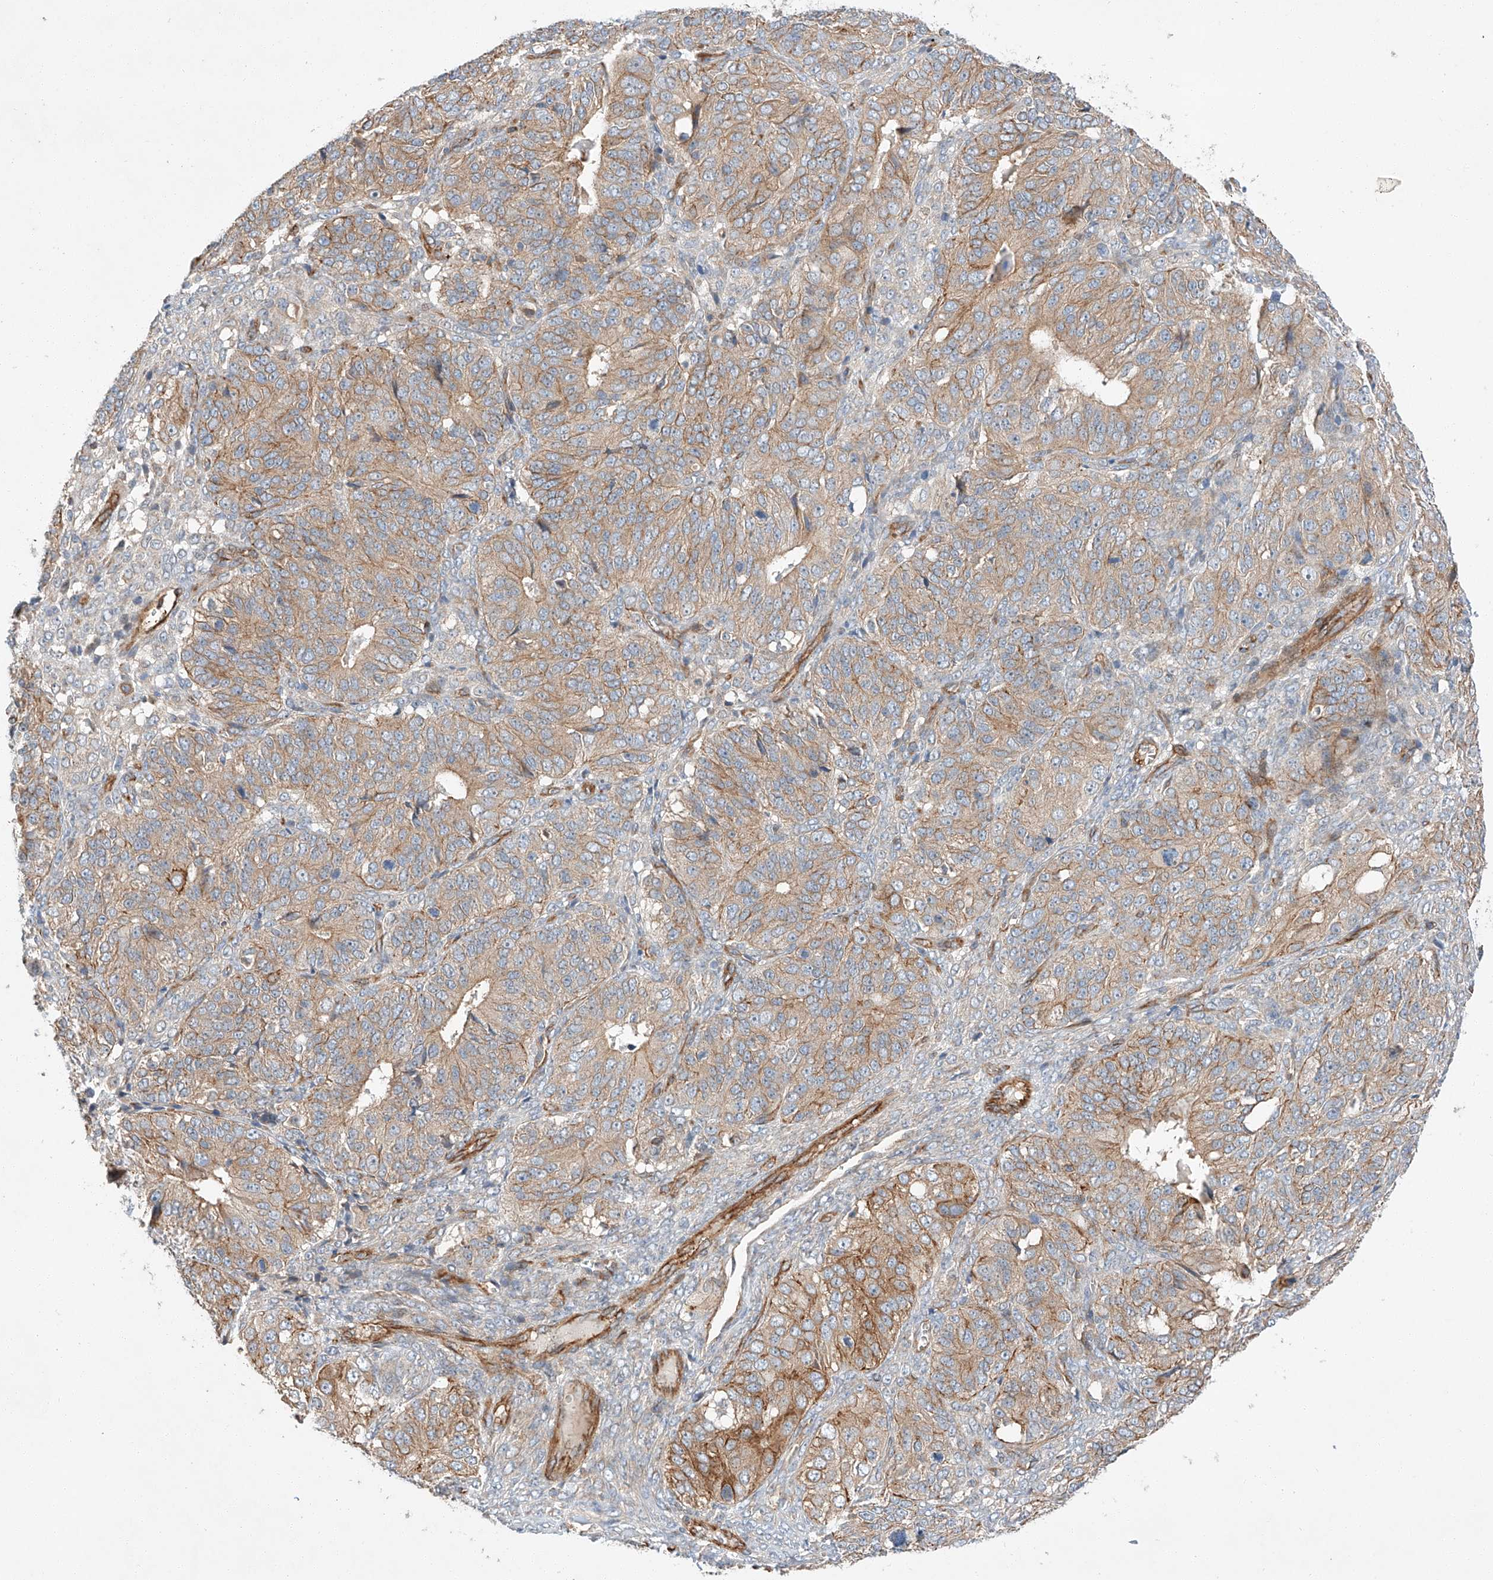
{"staining": {"intensity": "moderate", "quantity": ">75%", "location": "cytoplasmic/membranous"}, "tissue": "ovarian cancer", "cell_type": "Tumor cells", "image_type": "cancer", "snomed": [{"axis": "morphology", "description": "Carcinoma, endometroid"}, {"axis": "topography", "description": "Ovary"}], "caption": "Protein positivity by immunohistochemistry (IHC) demonstrates moderate cytoplasmic/membranous expression in about >75% of tumor cells in ovarian cancer (endometroid carcinoma). (DAB IHC, brown staining for protein, blue staining for nuclei).", "gene": "MINDY4", "patient": {"sex": "female", "age": 51}}